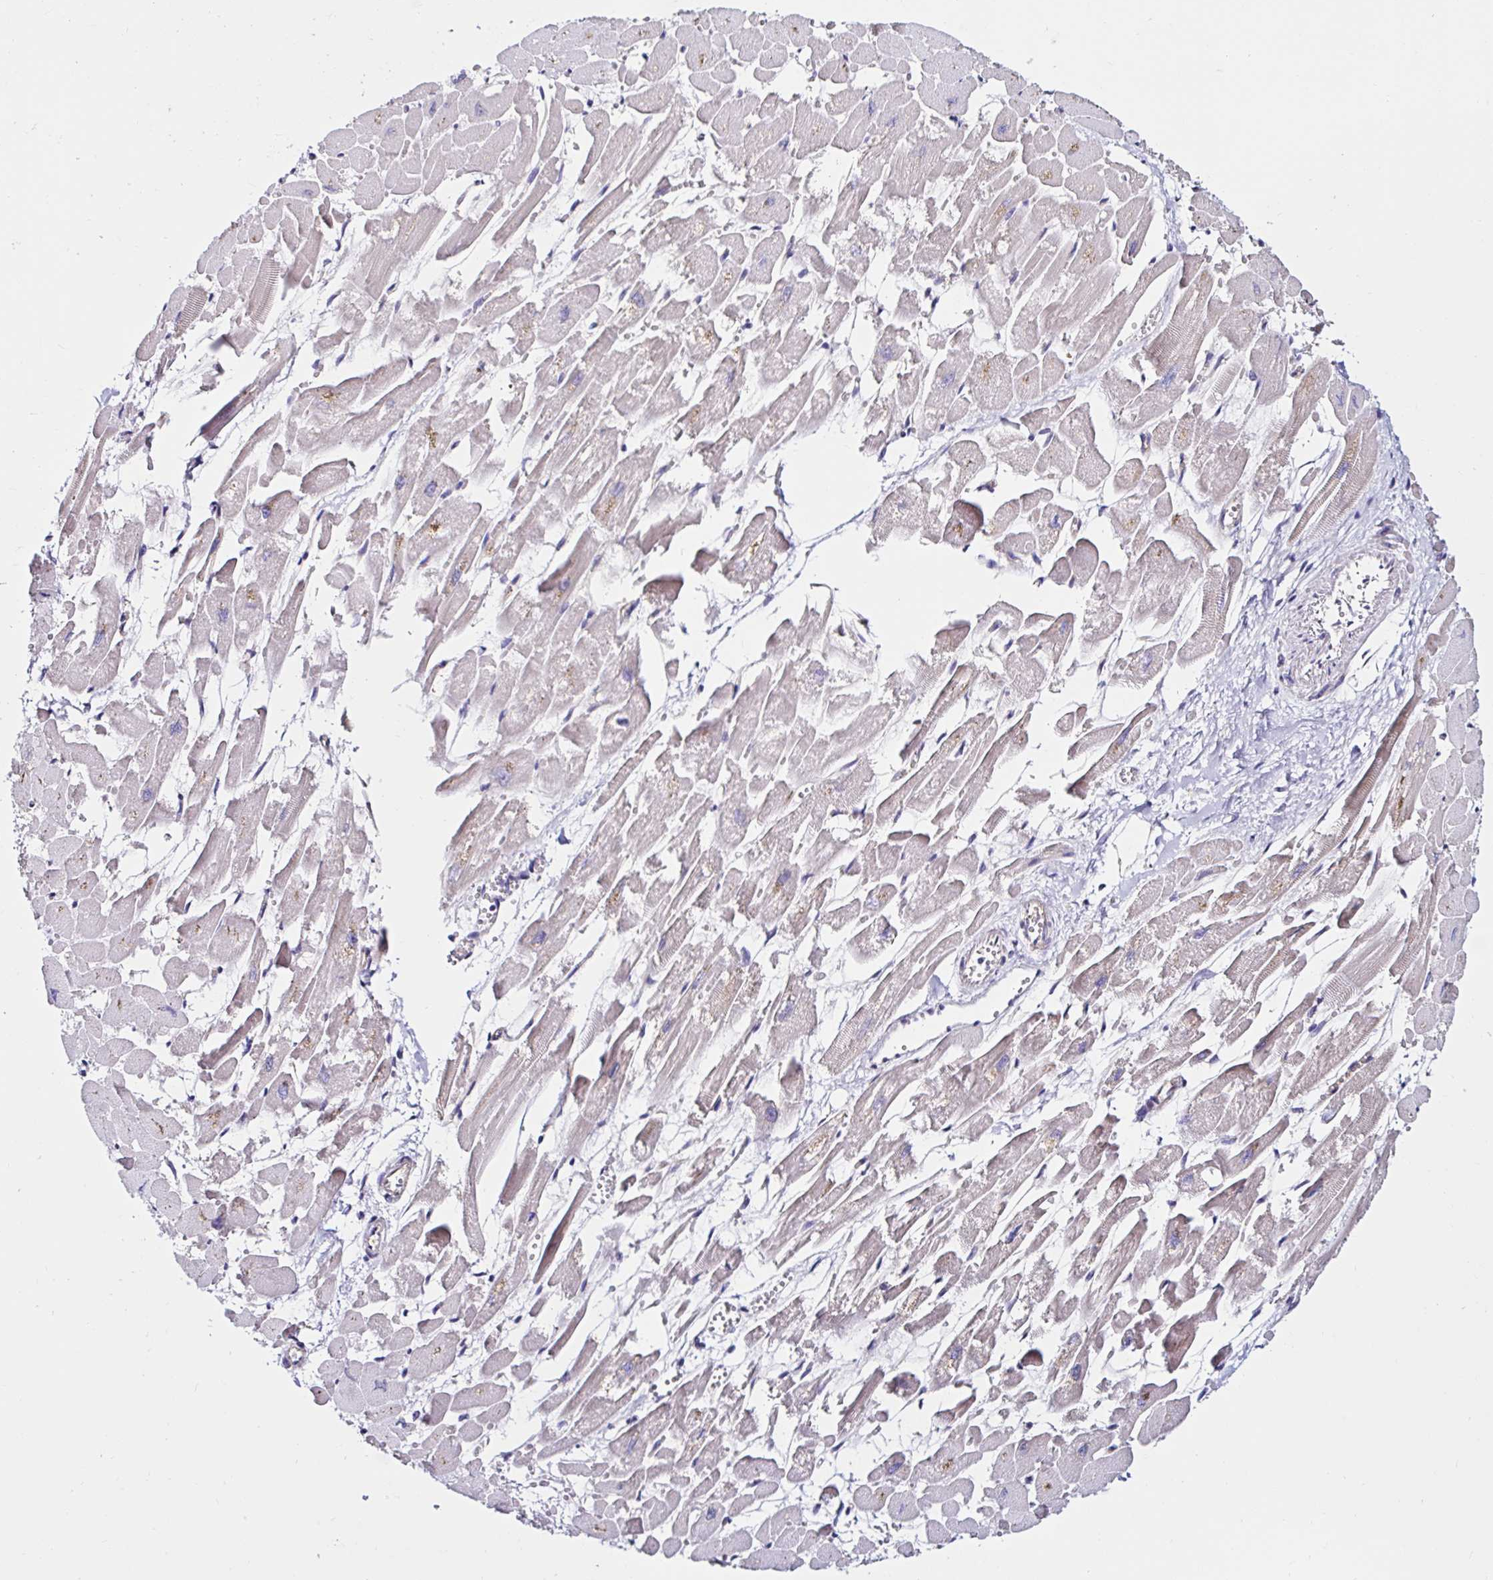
{"staining": {"intensity": "weak", "quantity": "25%-75%", "location": "cytoplasmic/membranous"}, "tissue": "heart muscle", "cell_type": "Cardiomyocytes", "image_type": "normal", "snomed": [{"axis": "morphology", "description": "Normal tissue, NOS"}, {"axis": "topography", "description": "Heart"}], "caption": "Protein expression analysis of unremarkable heart muscle reveals weak cytoplasmic/membranous staining in approximately 25%-75% of cardiomyocytes. Using DAB (3,3'-diaminobenzidine) (brown) and hematoxylin (blue) stains, captured at high magnification using brightfield microscopy.", "gene": "VSIG2", "patient": {"sex": "female", "age": 52}}